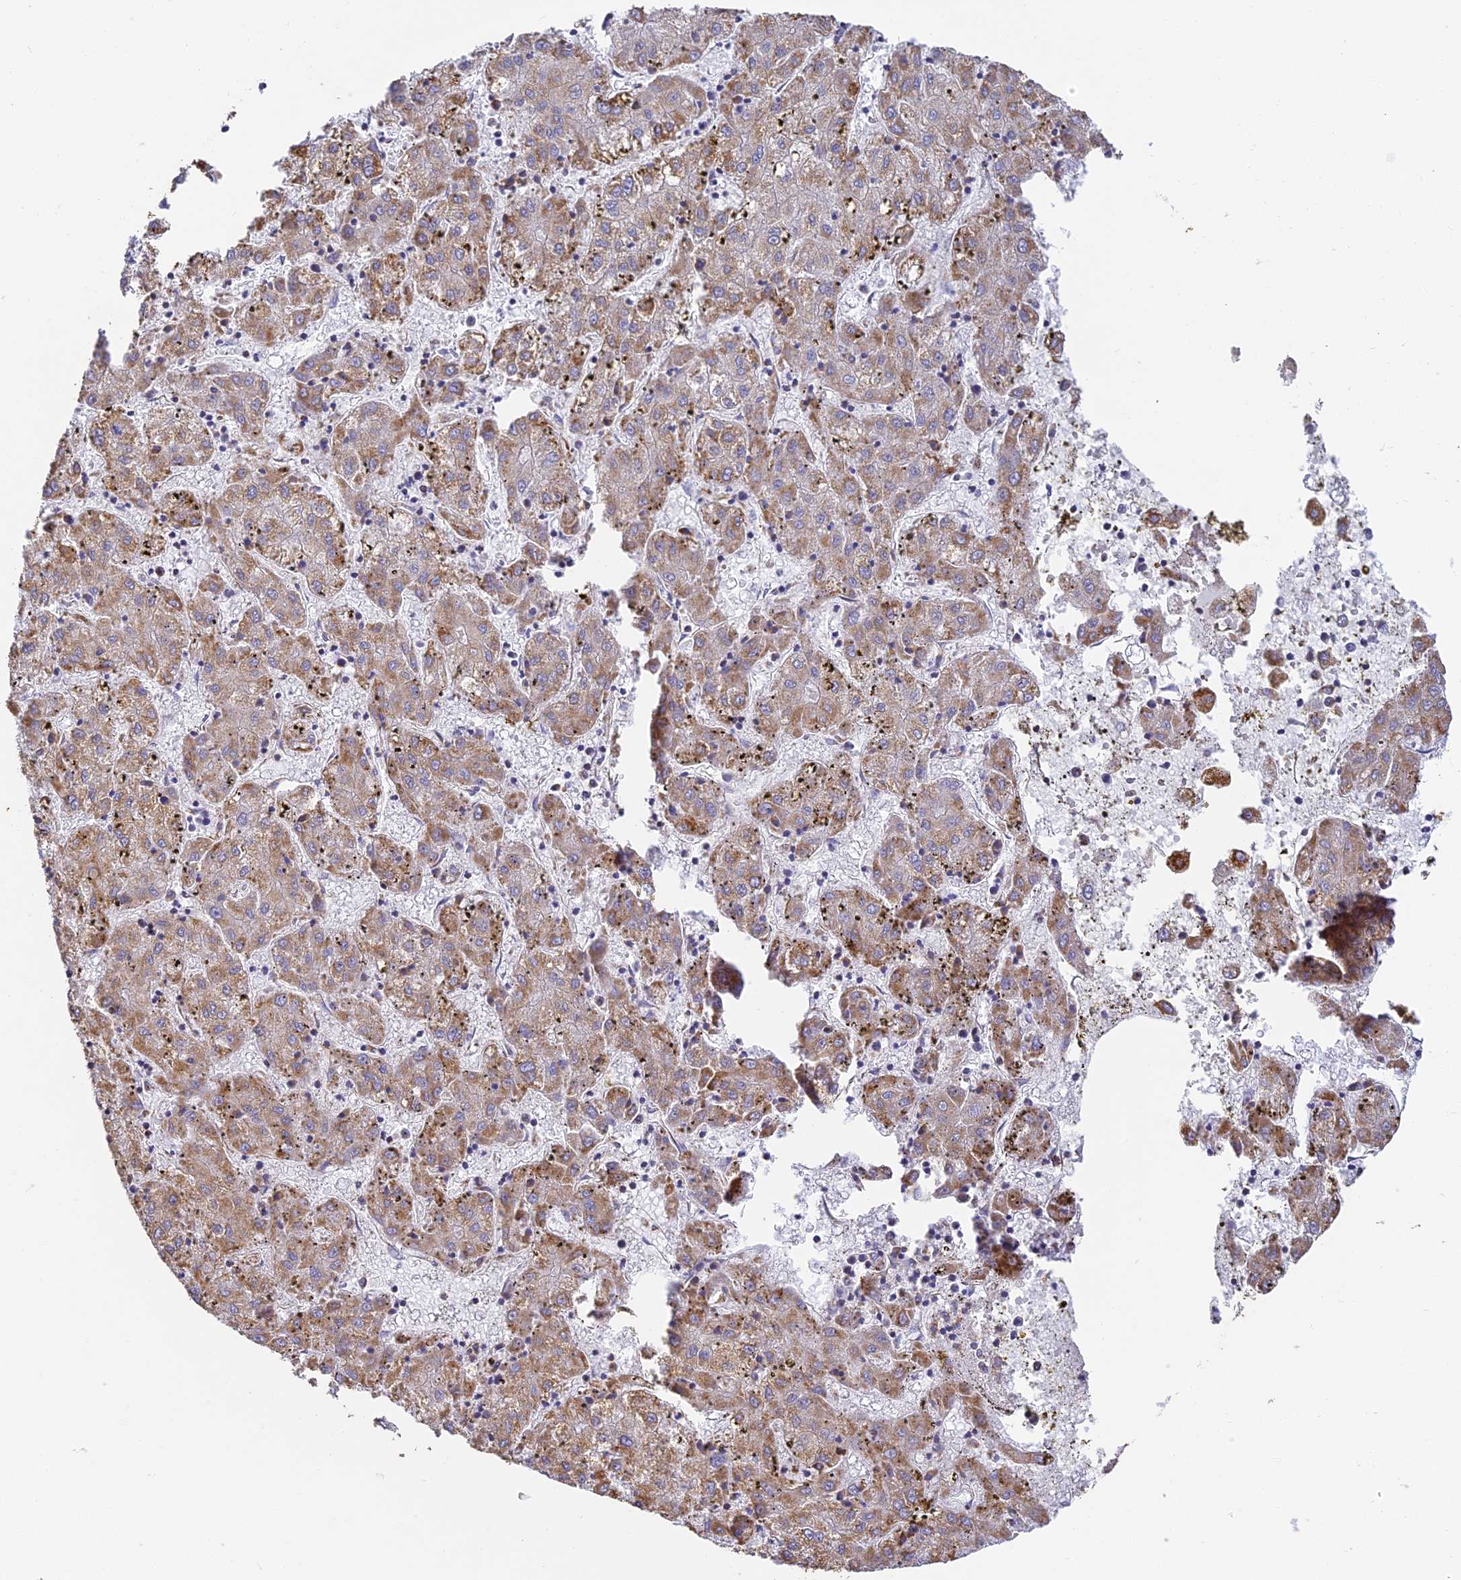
{"staining": {"intensity": "moderate", "quantity": ">75%", "location": "cytoplasmic/membranous"}, "tissue": "liver cancer", "cell_type": "Tumor cells", "image_type": "cancer", "snomed": [{"axis": "morphology", "description": "Carcinoma, Hepatocellular, NOS"}, {"axis": "topography", "description": "Liver"}], "caption": "Brown immunohistochemical staining in liver hepatocellular carcinoma shows moderate cytoplasmic/membranous expression in approximately >75% of tumor cells.", "gene": "COX6C", "patient": {"sex": "male", "age": 72}}